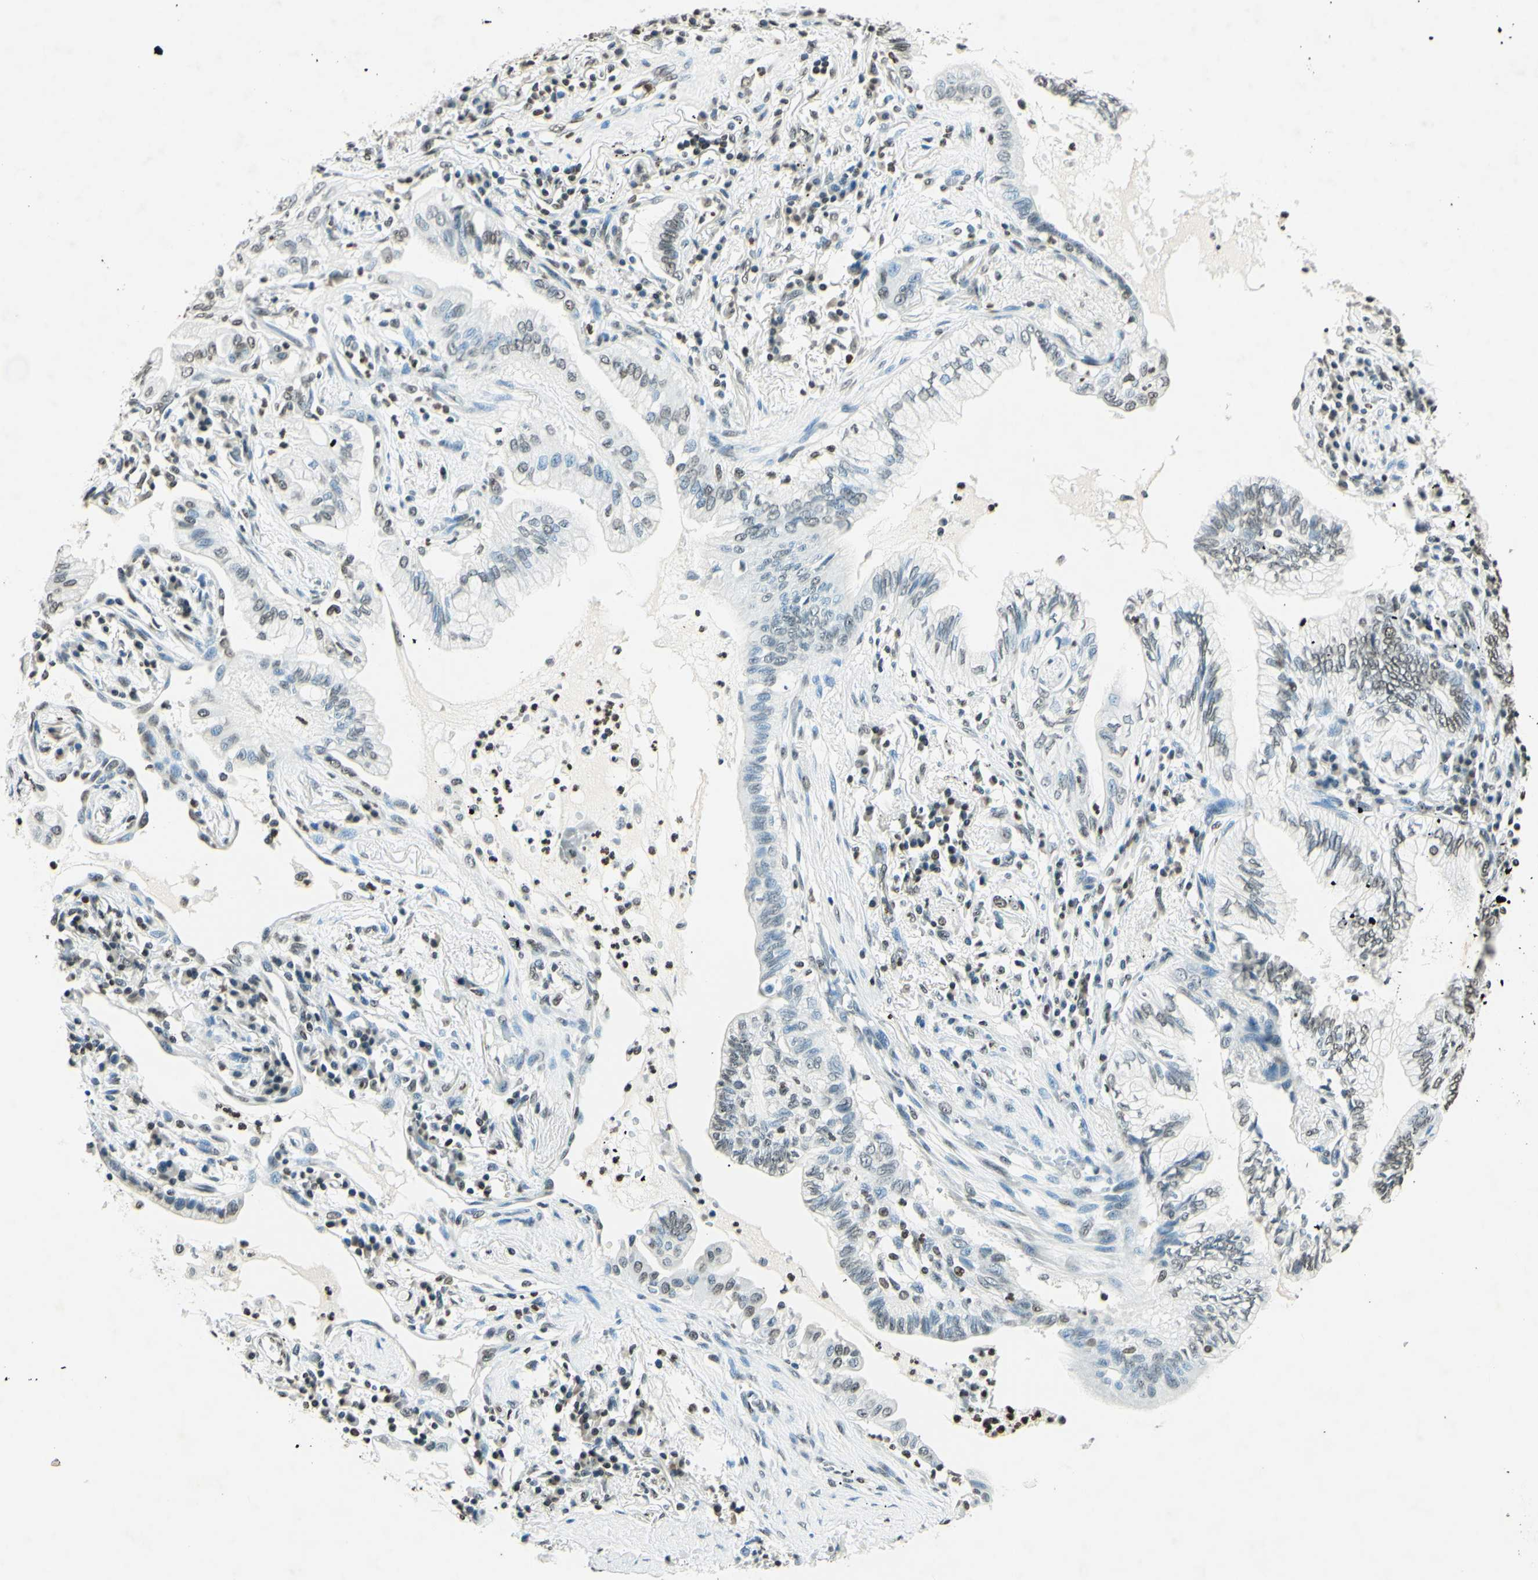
{"staining": {"intensity": "weak", "quantity": "25%-75%", "location": "nuclear"}, "tissue": "lung cancer", "cell_type": "Tumor cells", "image_type": "cancer", "snomed": [{"axis": "morphology", "description": "Adenocarcinoma, NOS"}, {"axis": "topography", "description": "Lung"}], "caption": "Immunohistochemistry histopathology image of neoplastic tissue: human lung adenocarcinoma stained using IHC shows low levels of weak protein expression localized specifically in the nuclear of tumor cells, appearing as a nuclear brown color.", "gene": "MSH2", "patient": {"sex": "female", "age": 70}}